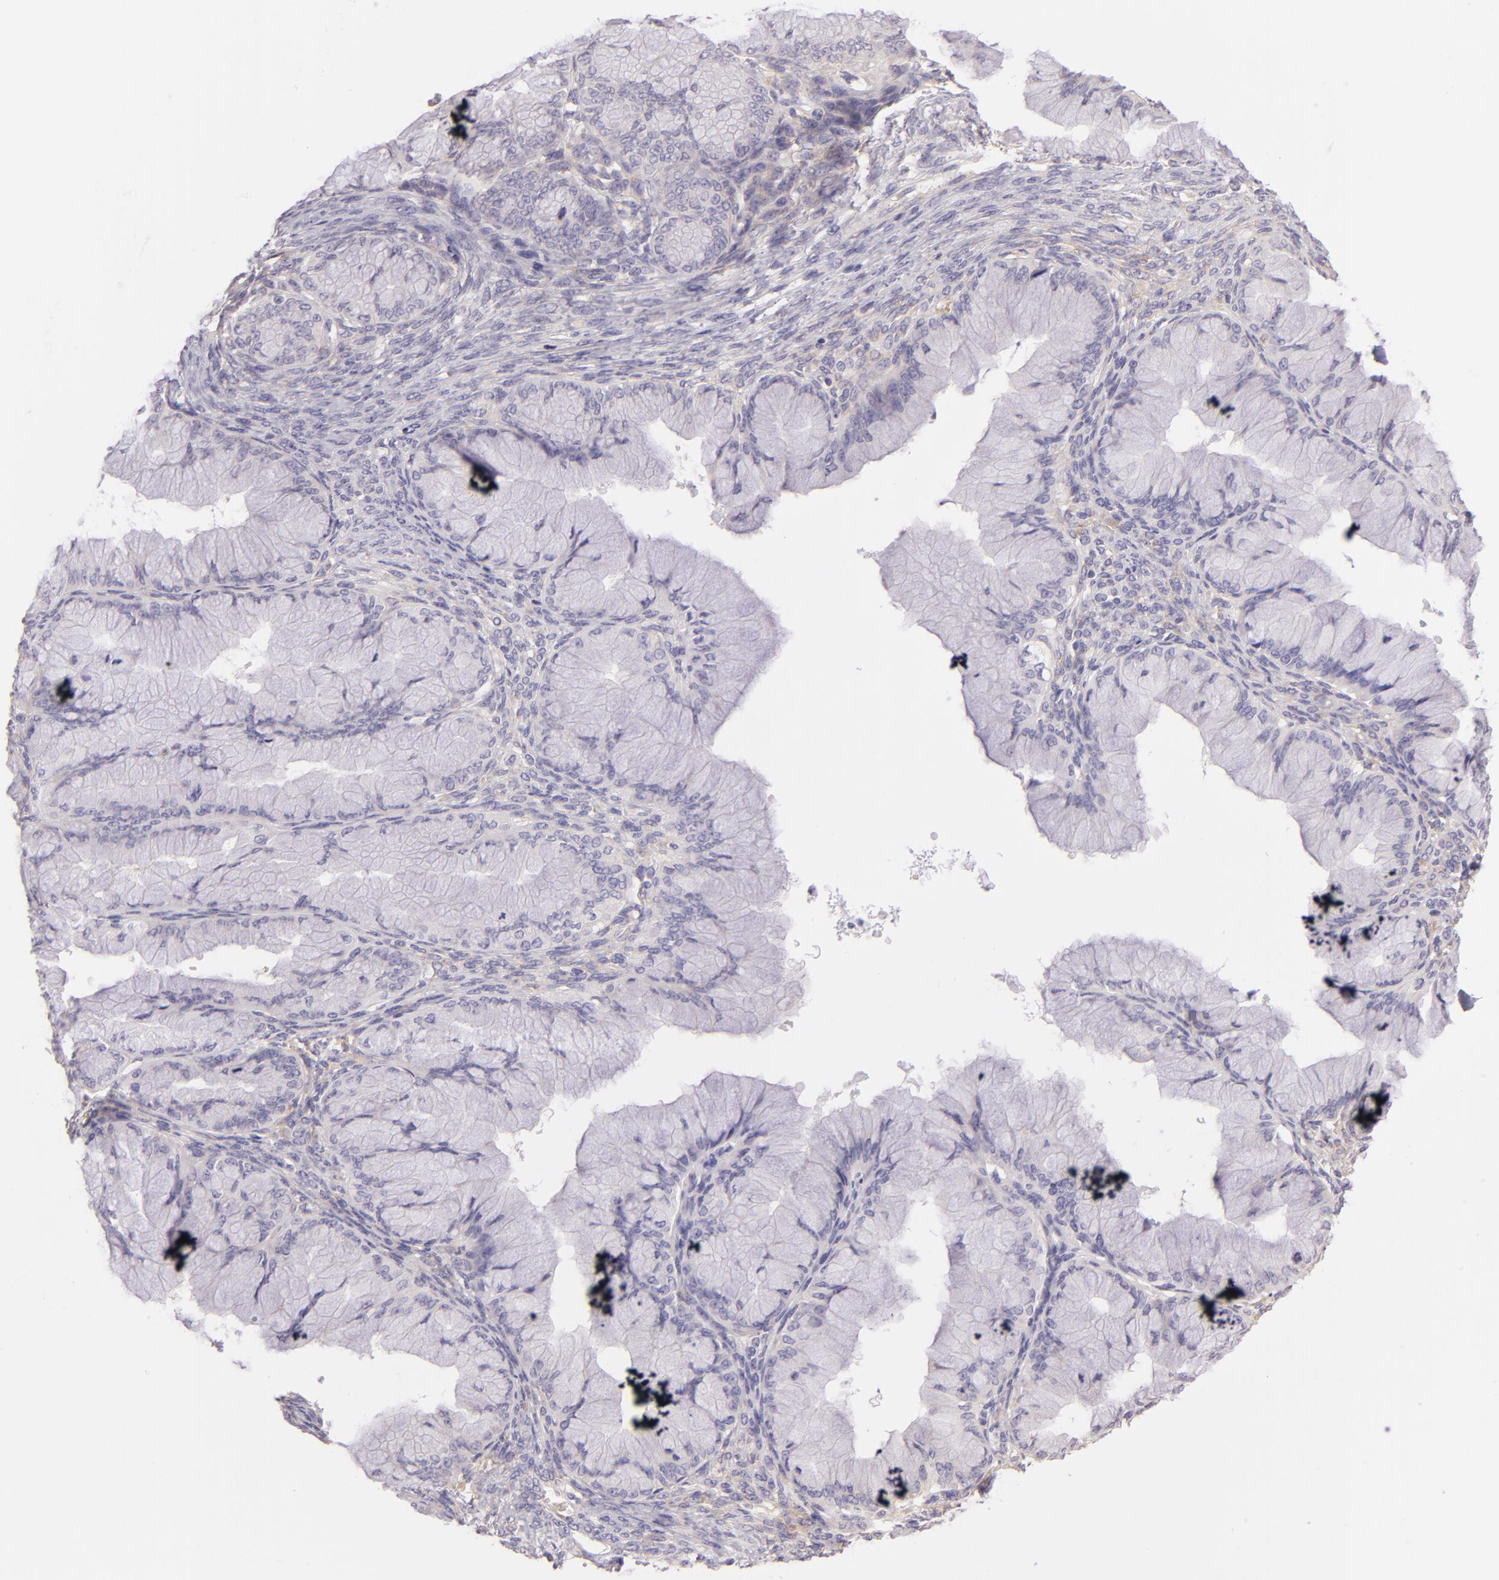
{"staining": {"intensity": "negative", "quantity": "none", "location": "none"}, "tissue": "ovarian cancer", "cell_type": "Tumor cells", "image_type": "cancer", "snomed": [{"axis": "morphology", "description": "Cystadenocarcinoma, mucinous, NOS"}, {"axis": "topography", "description": "Ovary"}], "caption": "Immunohistochemical staining of ovarian cancer reveals no significant staining in tumor cells. (Stains: DAB (3,3'-diaminobenzidine) immunohistochemistry (IHC) with hematoxylin counter stain, Microscopy: brightfield microscopy at high magnification).", "gene": "ZC3H7B", "patient": {"sex": "female", "age": 63}}